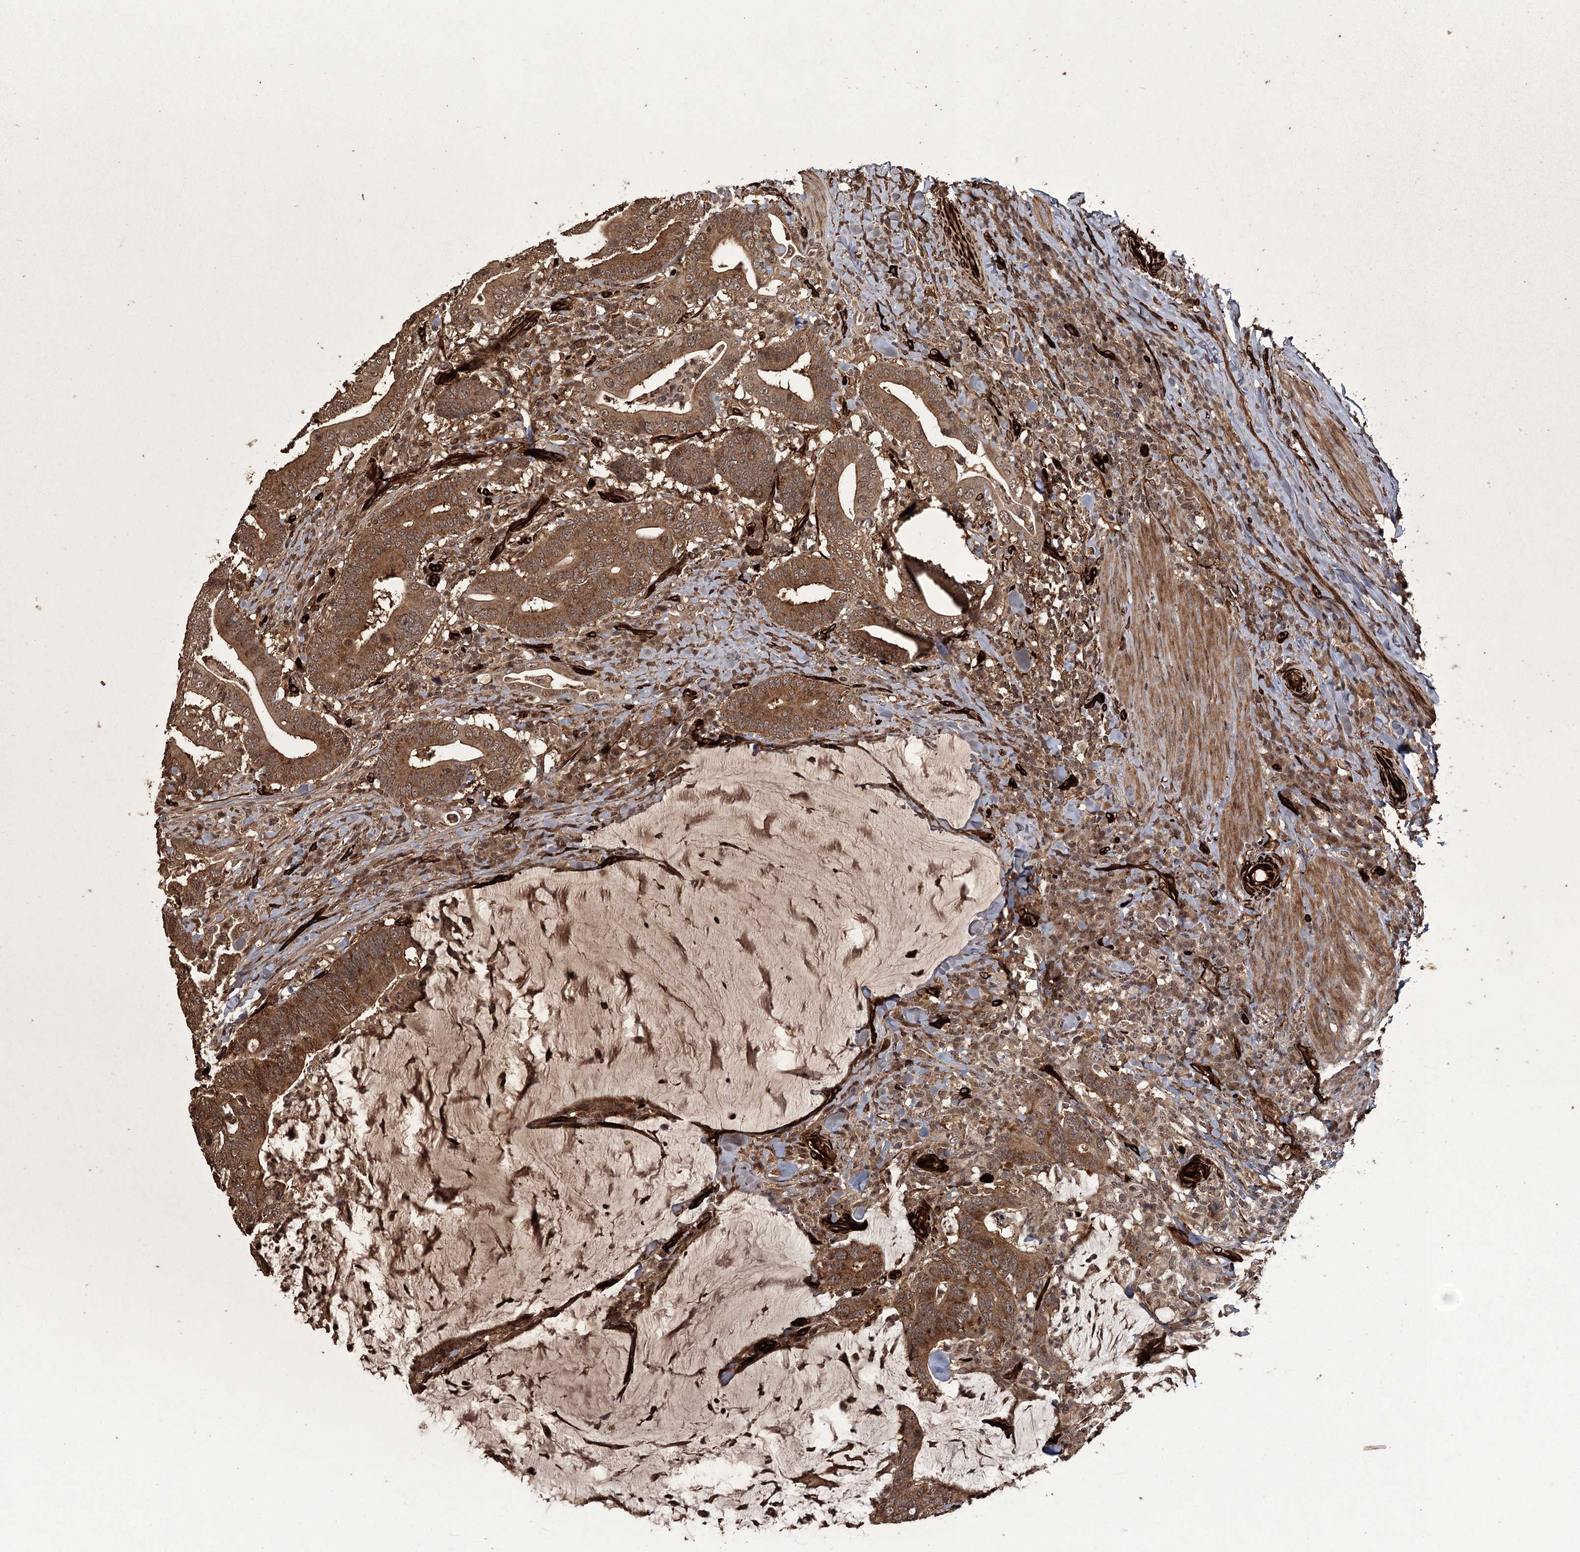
{"staining": {"intensity": "strong", "quantity": ">75%", "location": "cytoplasmic/membranous,nuclear"}, "tissue": "colorectal cancer", "cell_type": "Tumor cells", "image_type": "cancer", "snomed": [{"axis": "morphology", "description": "Adenocarcinoma, NOS"}, {"axis": "topography", "description": "Colon"}], "caption": "Human colorectal adenocarcinoma stained with a protein marker reveals strong staining in tumor cells.", "gene": "RPAP3", "patient": {"sex": "female", "age": 66}}